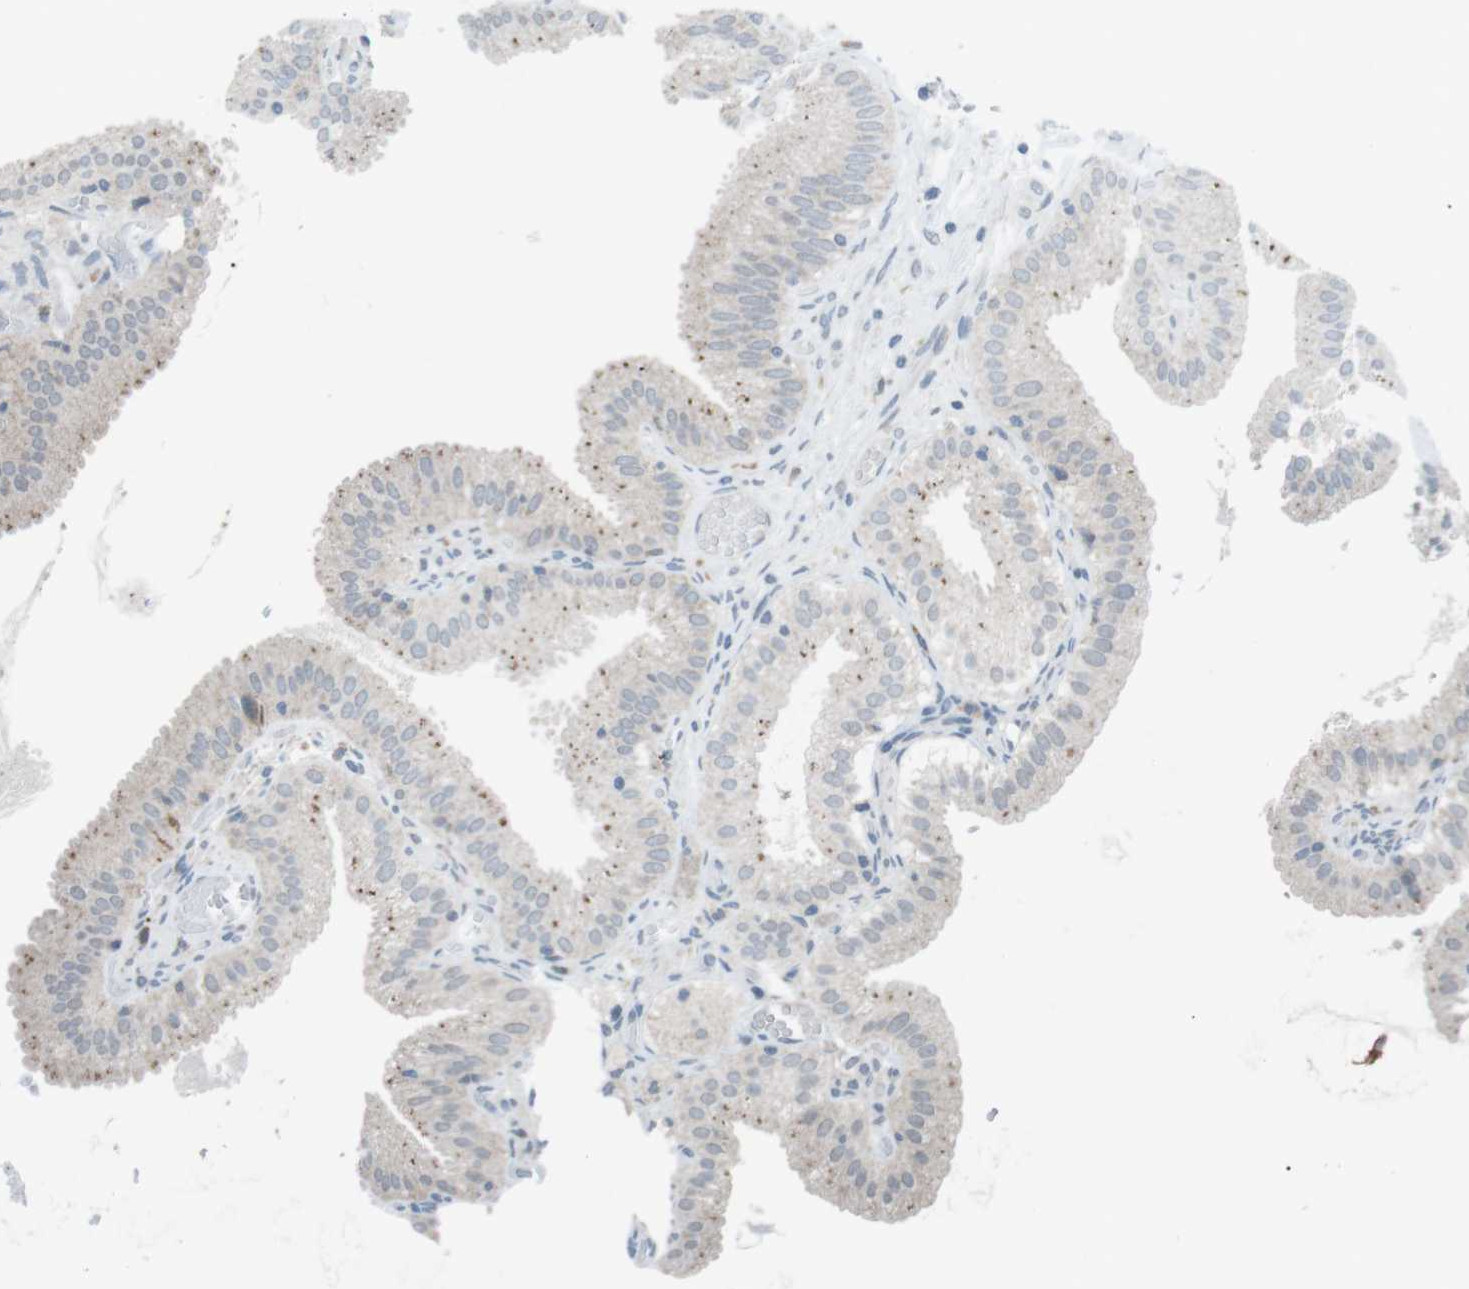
{"staining": {"intensity": "moderate", "quantity": "25%-75%", "location": "cytoplasmic/membranous"}, "tissue": "gallbladder", "cell_type": "Glandular cells", "image_type": "normal", "snomed": [{"axis": "morphology", "description": "Normal tissue, NOS"}, {"axis": "topography", "description": "Gallbladder"}], "caption": "The photomicrograph demonstrates staining of unremarkable gallbladder, revealing moderate cytoplasmic/membranous protein expression (brown color) within glandular cells. The protein is shown in brown color, while the nuclei are stained blue.", "gene": "FCRLA", "patient": {"sex": "male", "age": 54}}